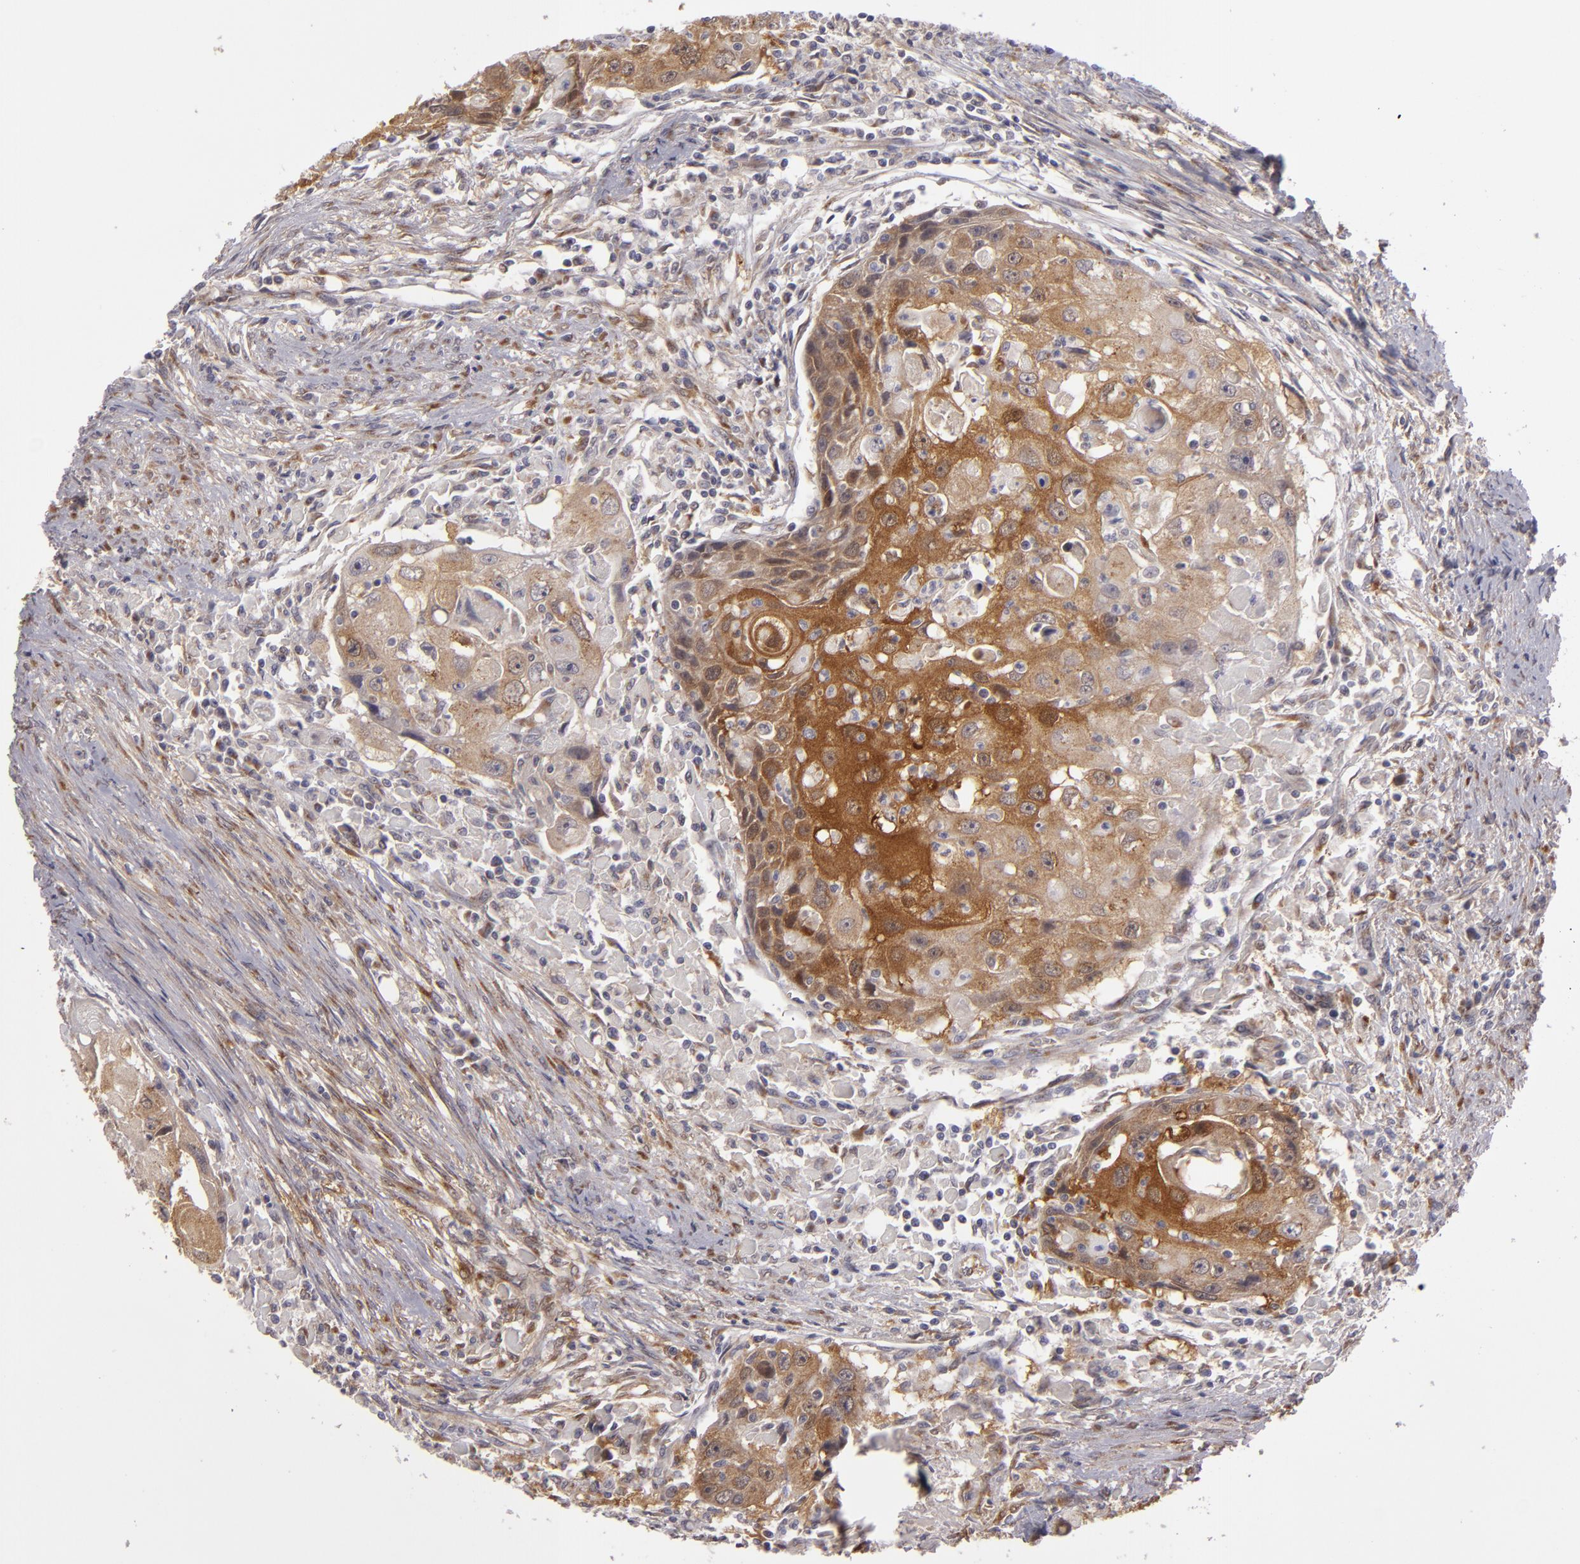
{"staining": {"intensity": "strong", "quantity": ">75%", "location": "cytoplasmic/membranous"}, "tissue": "head and neck cancer", "cell_type": "Tumor cells", "image_type": "cancer", "snomed": [{"axis": "morphology", "description": "Squamous cell carcinoma, NOS"}, {"axis": "topography", "description": "Head-Neck"}], "caption": "Immunohistochemistry (IHC) micrograph of neoplastic tissue: head and neck cancer stained using immunohistochemistry (IHC) shows high levels of strong protein expression localized specifically in the cytoplasmic/membranous of tumor cells, appearing as a cytoplasmic/membranous brown color.", "gene": "SH2D4A", "patient": {"sex": "male", "age": 64}}